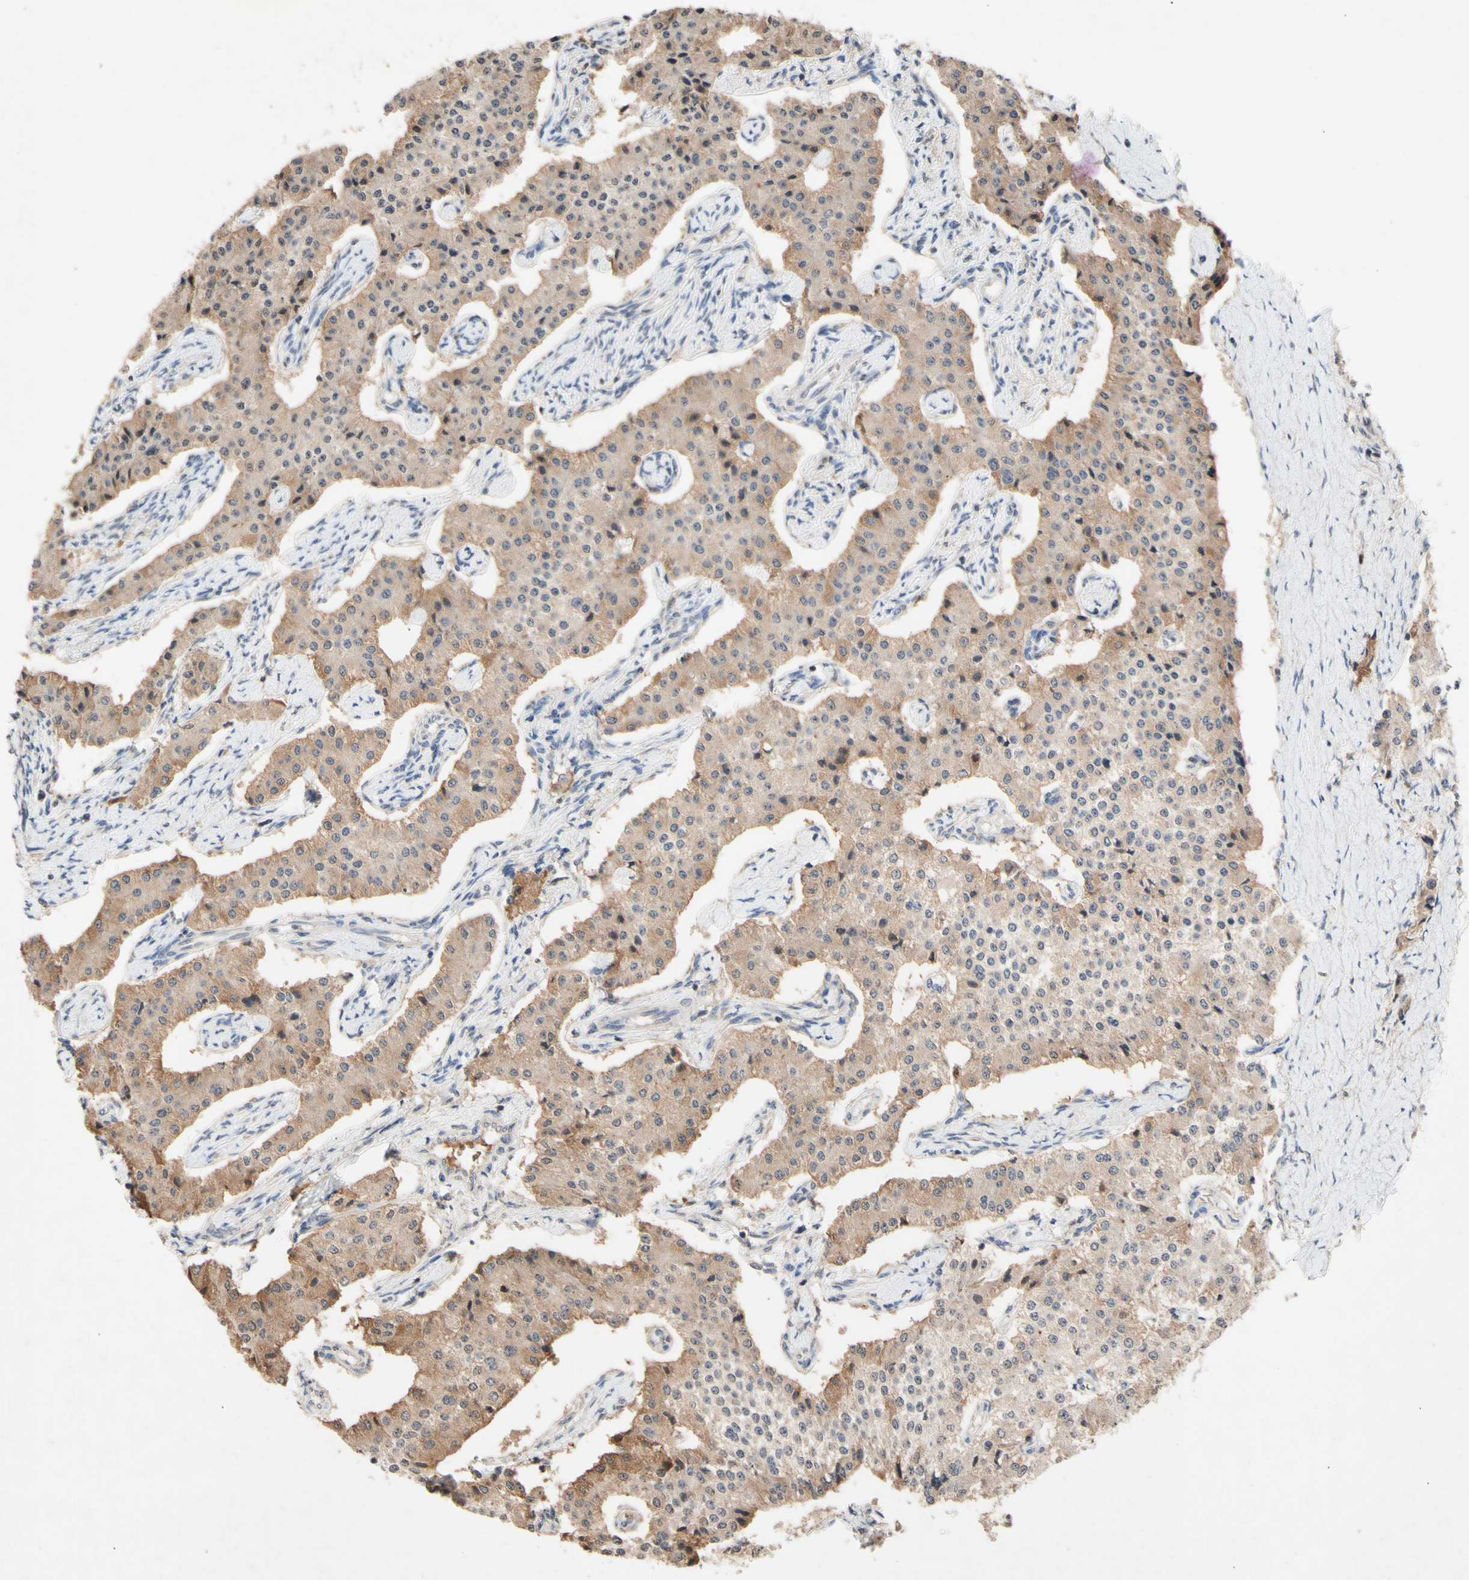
{"staining": {"intensity": "moderate", "quantity": ">75%", "location": "cytoplasmic/membranous"}, "tissue": "carcinoid", "cell_type": "Tumor cells", "image_type": "cancer", "snomed": [{"axis": "morphology", "description": "Carcinoid, malignant, NOS"}, {"axis": "topography", "description": "Colon"}], "caption": "Carcinoid (malignant) tissue exhibits moderate cytoplasmic/membranous positivity in about >75% of tumor cells, visualized by immunohistochemistry. (brown staining indicates protein expression, while blue staining denotes nuclei).", "gene": "NECTIN3", "patient": {"sex": "female", "age": 52}}